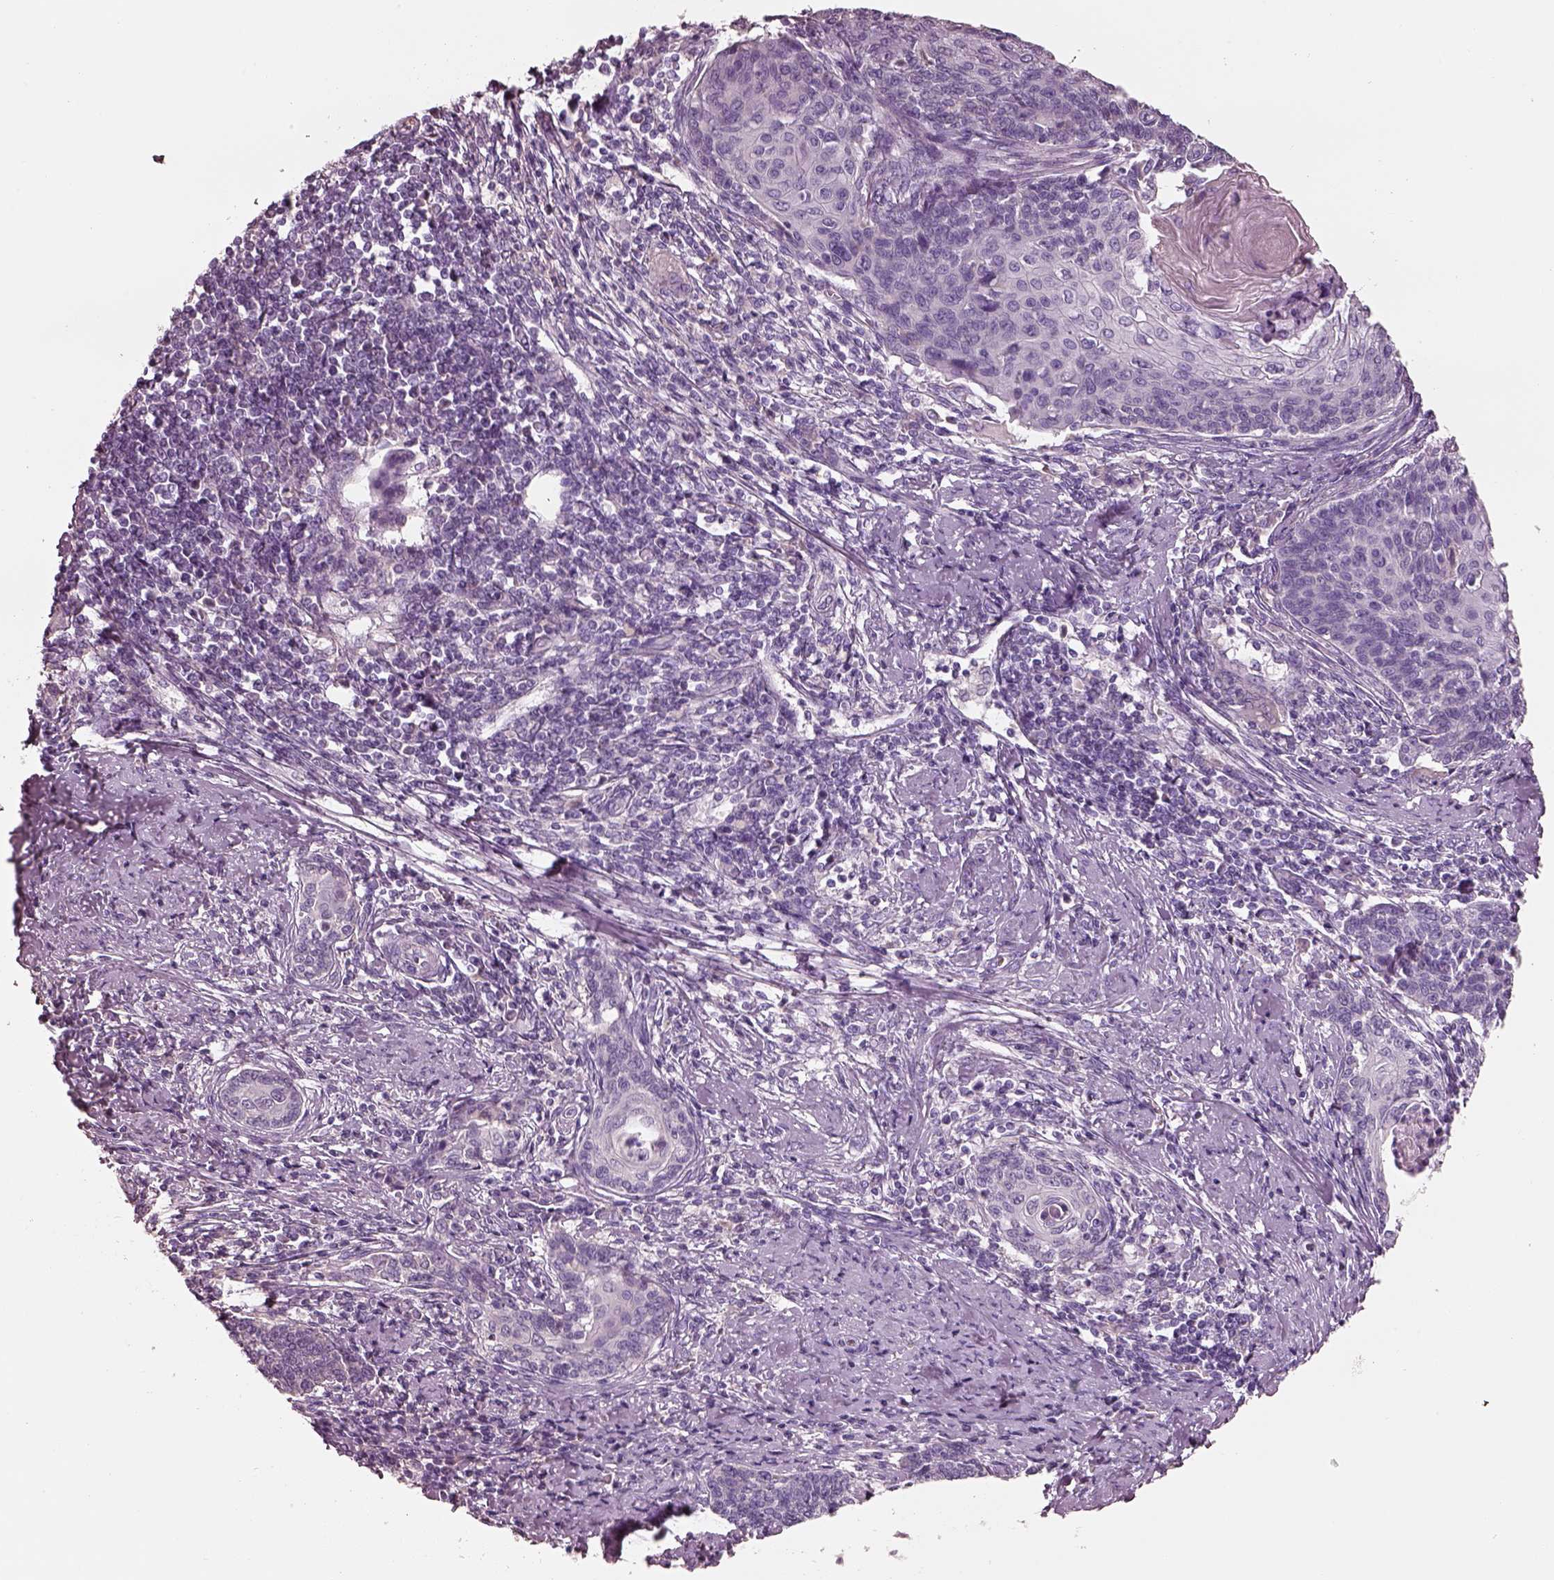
{"staining": {"intensity": "negative", "quantity": "none", "location": "none"}, "tissue": "cervical cancer", "cell_type": "Tumor cells", "image_type": "cancer", "snomed": [{"axis": "morphology", "description": "Squamous cell carcinoma, NOS"}, {"axis": "topography", "description": "Cervix"}], "caption": "There is no significant expression in tumor cells of squamous cell carcinoma (cervical).", "gene": "PNOC", "patient": {"sex": "female", "age": 39}}